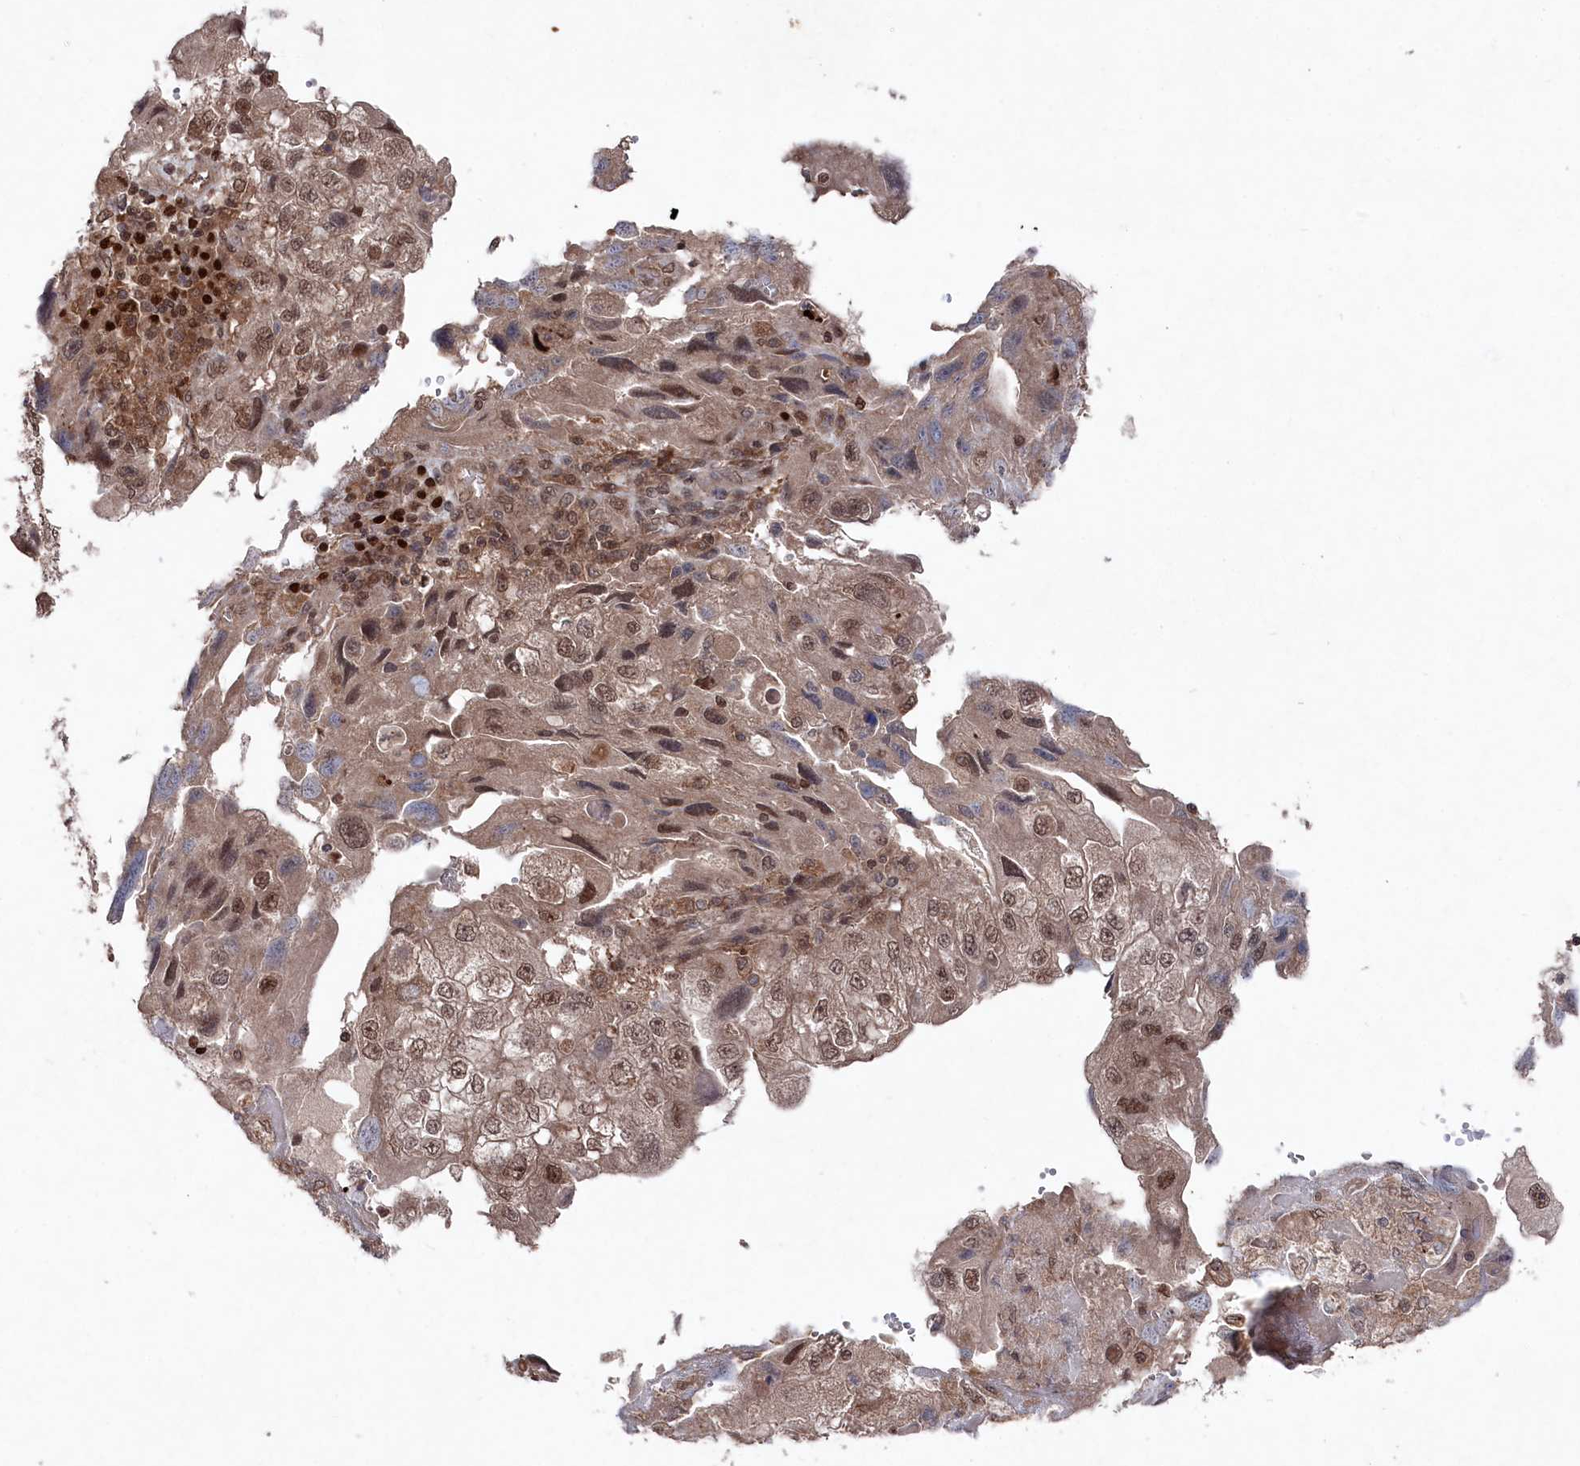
{"staining": {"intensity": "moderate", "quantity": ">75%", "location": "nuclear"}, "tissue": "endometrial cancer", "cell_type": "Tumor cells", "image_type": "cancer", "snomed": [{"axis": "morphology", "description": "Adenocarcinoma, NOS"}, {"axis": "topography", "description": "Endometrium"}], "caption": "Adenocarcinoma (endometrial) tissue reveals moderate nuclear staining in about >75% of tumor cells The protein of interest is stained brown, and the nuclei are stained in blue (DAB IHC with brightfield microscopy, high magnification).", "gene": "BORCS7", "patient": {"sex": "female", "age": 49}}